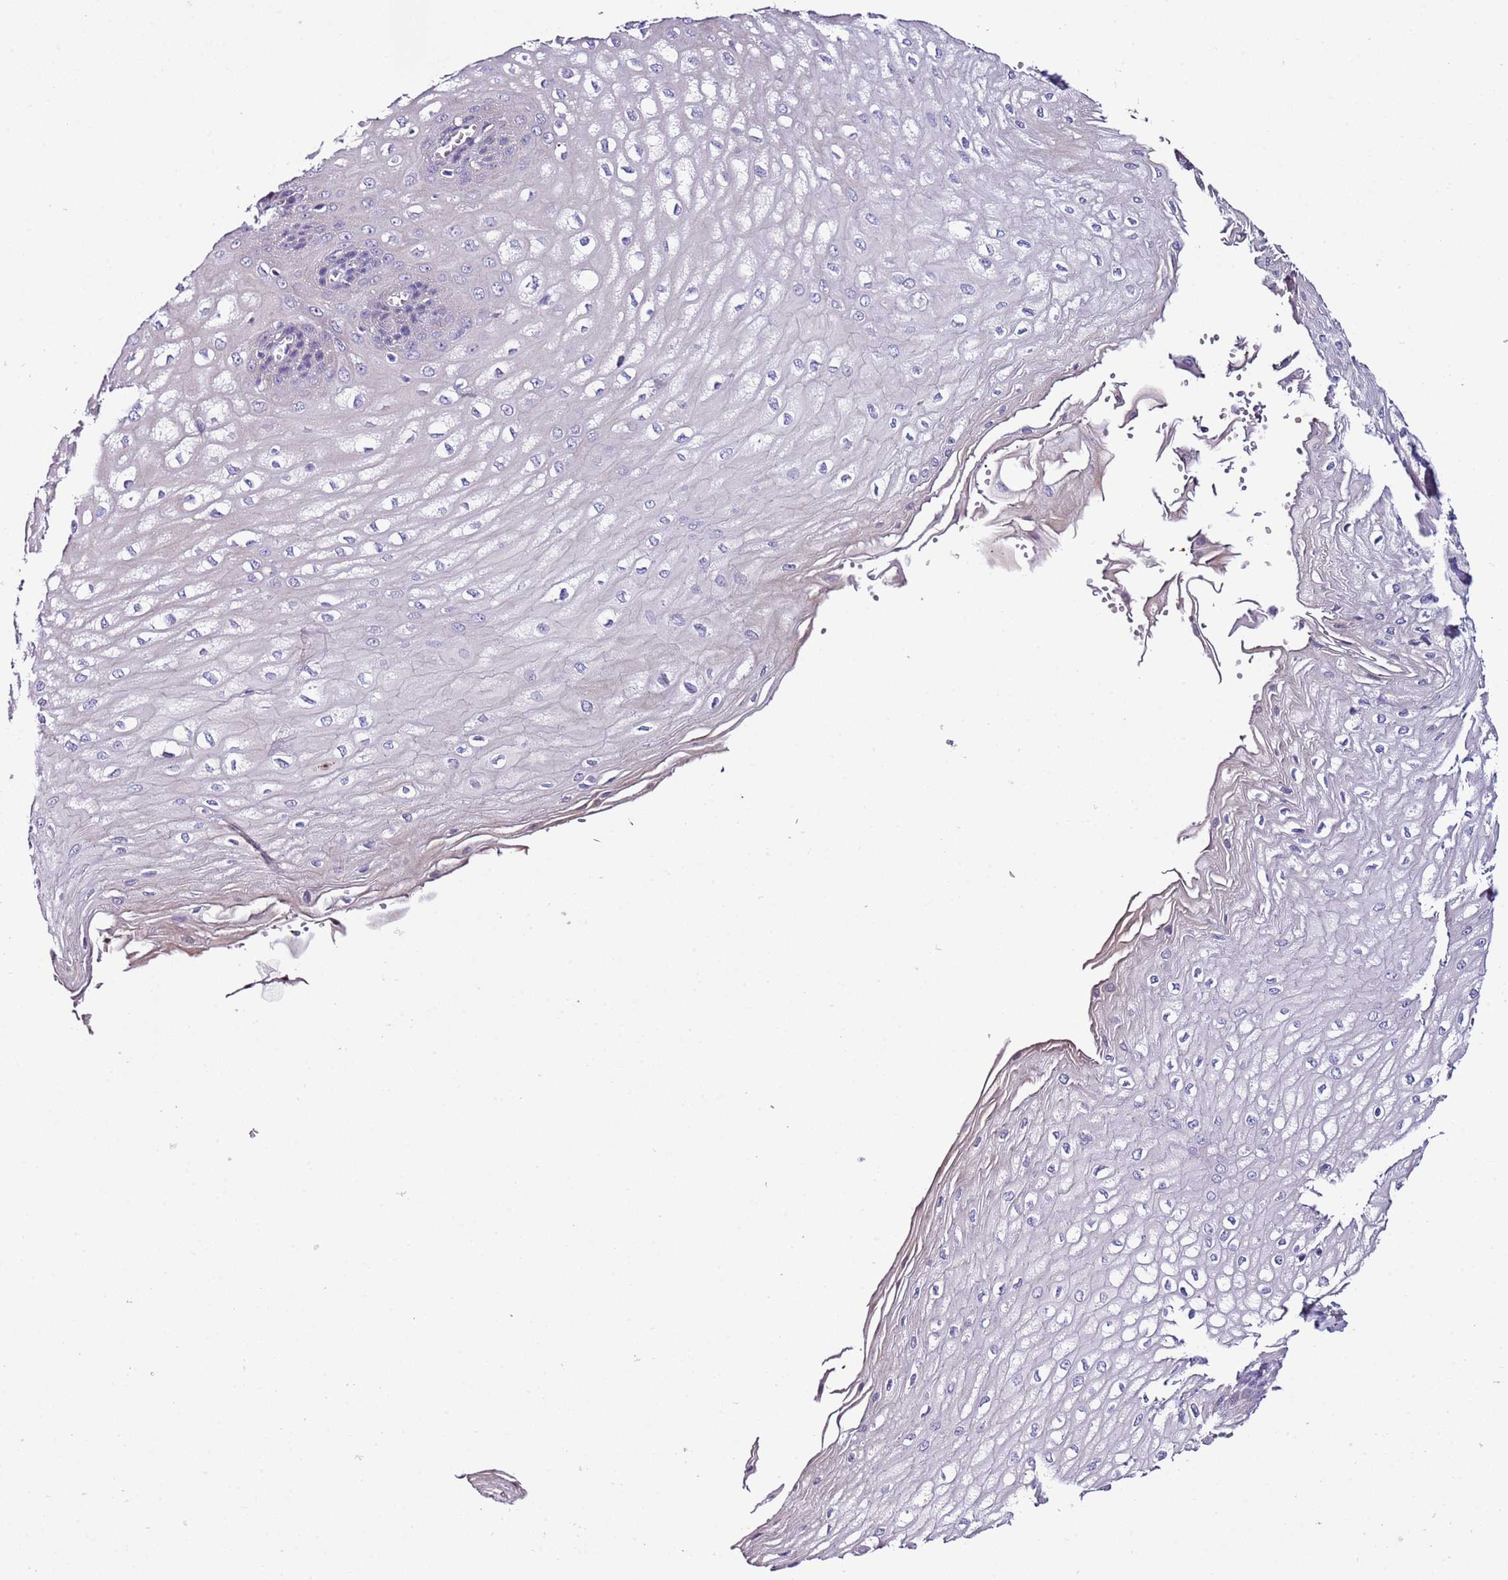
{"staining": {"intensity": "negative", "quantity": "none", "location": "none"}, "tissue": "esophagus", "cell_type": "Squamous epithelial cells", "image_type": "normal", "snomed": [{"axis": "morphology", "description": "Normal tissue, NOS"}, {"axis": "topography", "description": "Esophagus"}], "caption": "This is a histopathology image of IHC staining of benign esophagus, which shows no expression in squamous epithelial cells.", "gene": "FAM174C", "patient": {"sex": "male", "age": 60}}